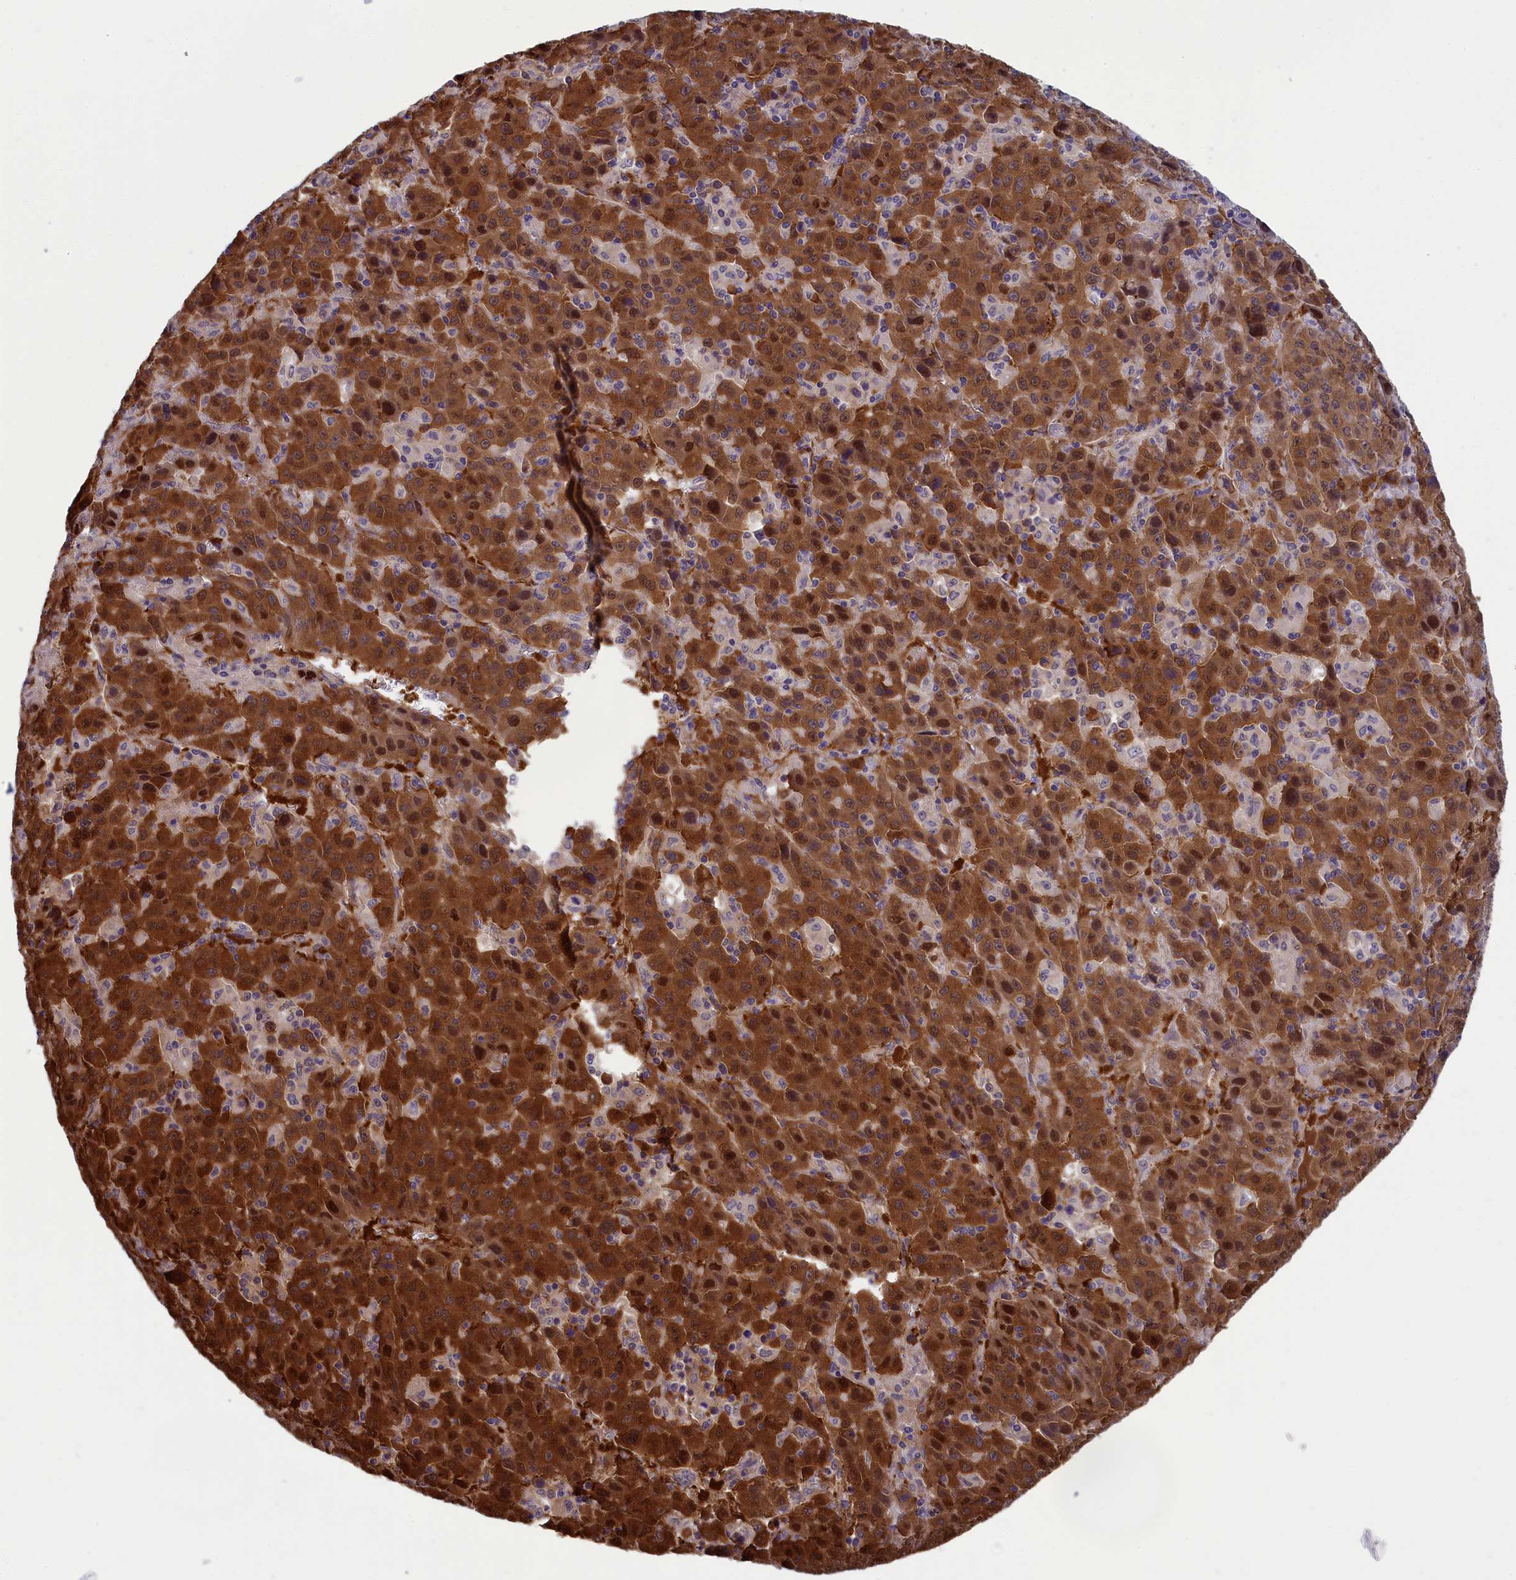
{"staining": {"intensity": "strong", "quantity": ">75%", "location": "cytoplasmic/membranous,nuclear"}, "tissue": "liver cancer", "cell_type": "Tumor cells", "image_type": "cancer", "snomed": [{"axis": "morphology", "description": "Carcinoma, Hepatocellular, NOS"}, {"axis": "topography", "description": "Liver"}], "caption": "Protein expression analysis of hepatocellular carcinoma (liver) exhibits strong cytoplasmic/membranous and nuclear positivity in approximately >75% of tumor cells. (Brightfield microscopy of DAB IHC at high magnification).", "gene": "ABCC8", "patient": {"sex": "female", "age": 53}}